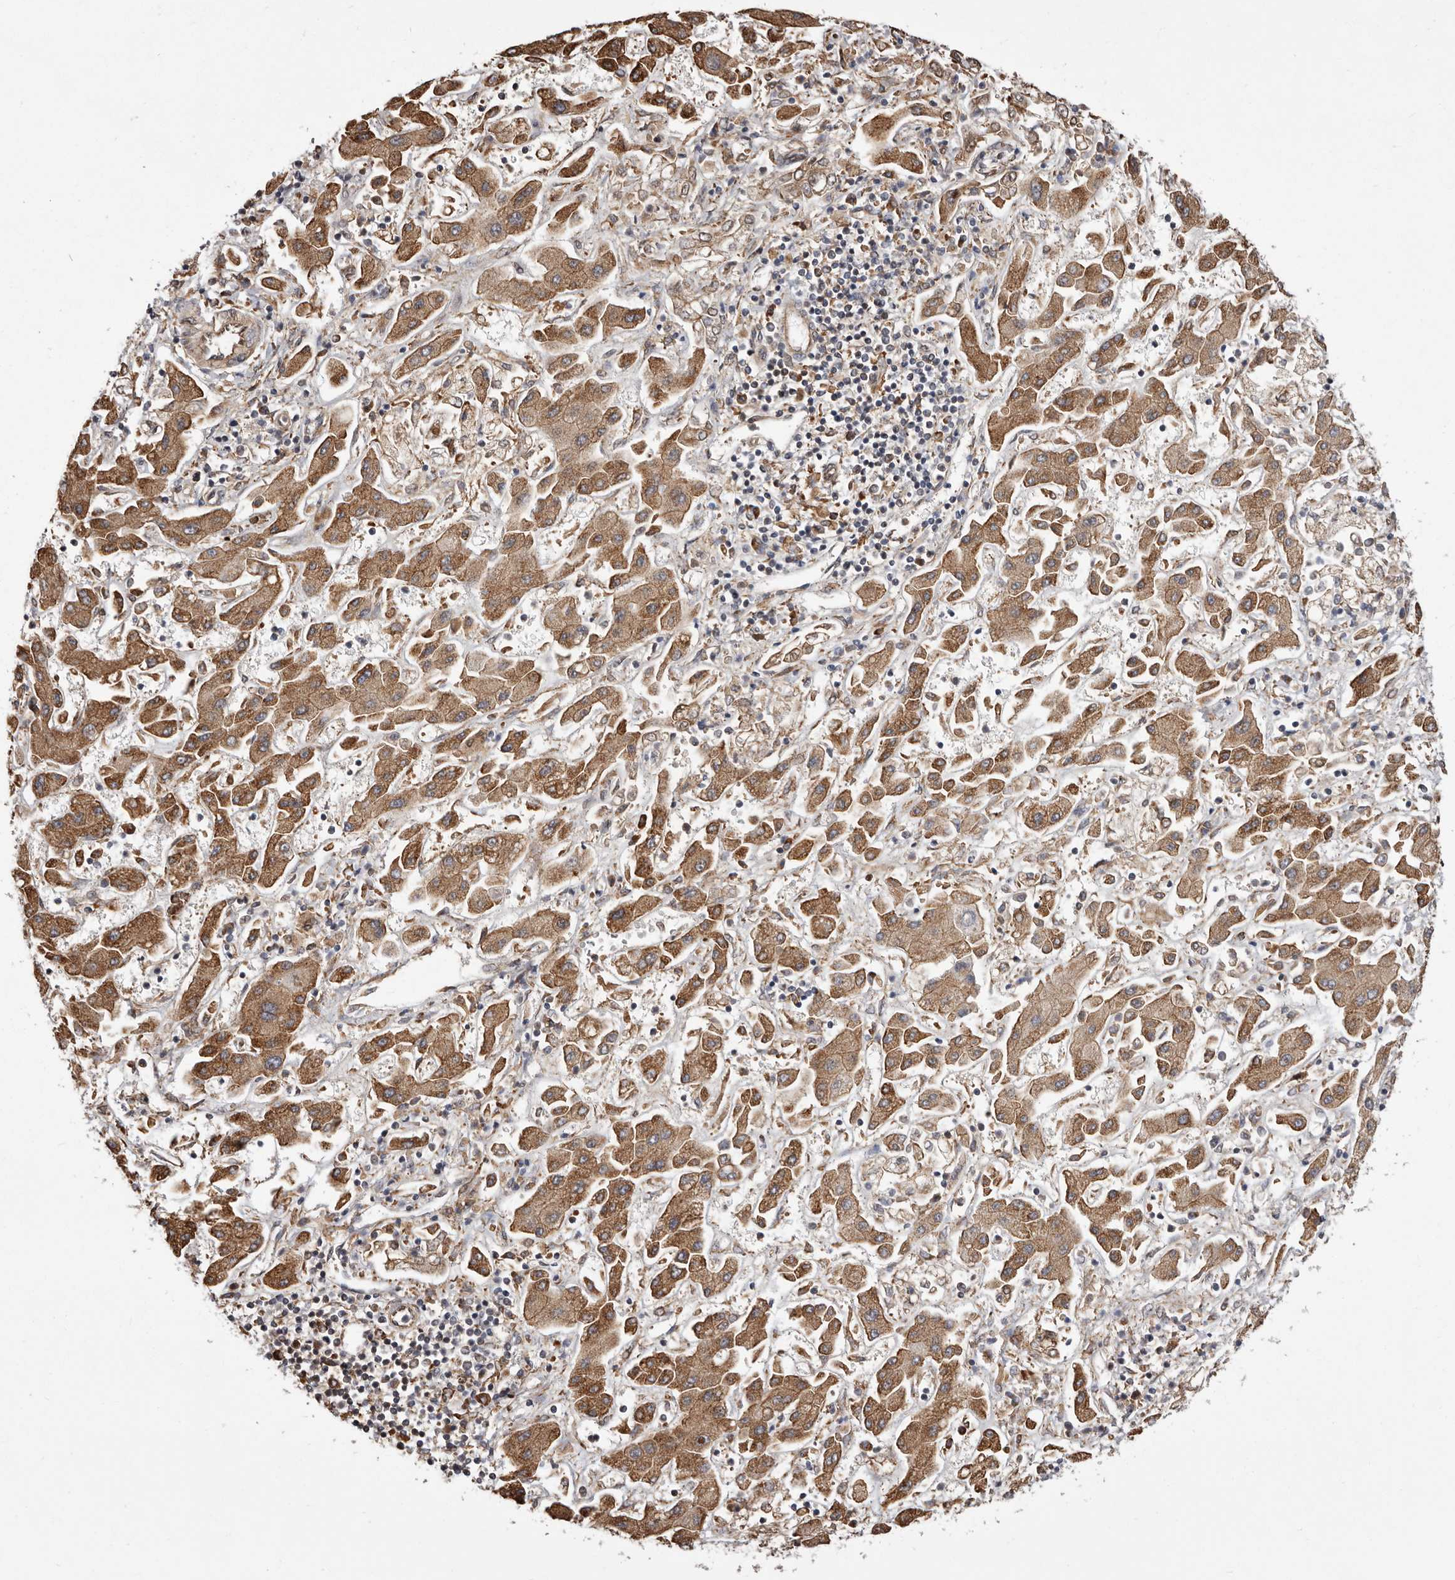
{"staining": {"intensity": "moderate", "quantity": ">75%", "location": "cytoplasmic/membranous"}, "tissue": "liver cancer", "cell_type": "Tumor cells", "image_type": "cancer", "snomed": [{"axis": "morphology", "description": "Cholangiocarcinoma"}, {"axis": "topography", "description": "Liver"}], "caption": "Liver cancer (cholangiocarcinoma) stained with DAB (3,3'-diaminobenzidine) IHC displays medium levels of moderate cytoplasmic/membranous staining in about >75% of tumor cells.", "gene": "RRM2B", "patient": {"sex": "male", "age": 50}}